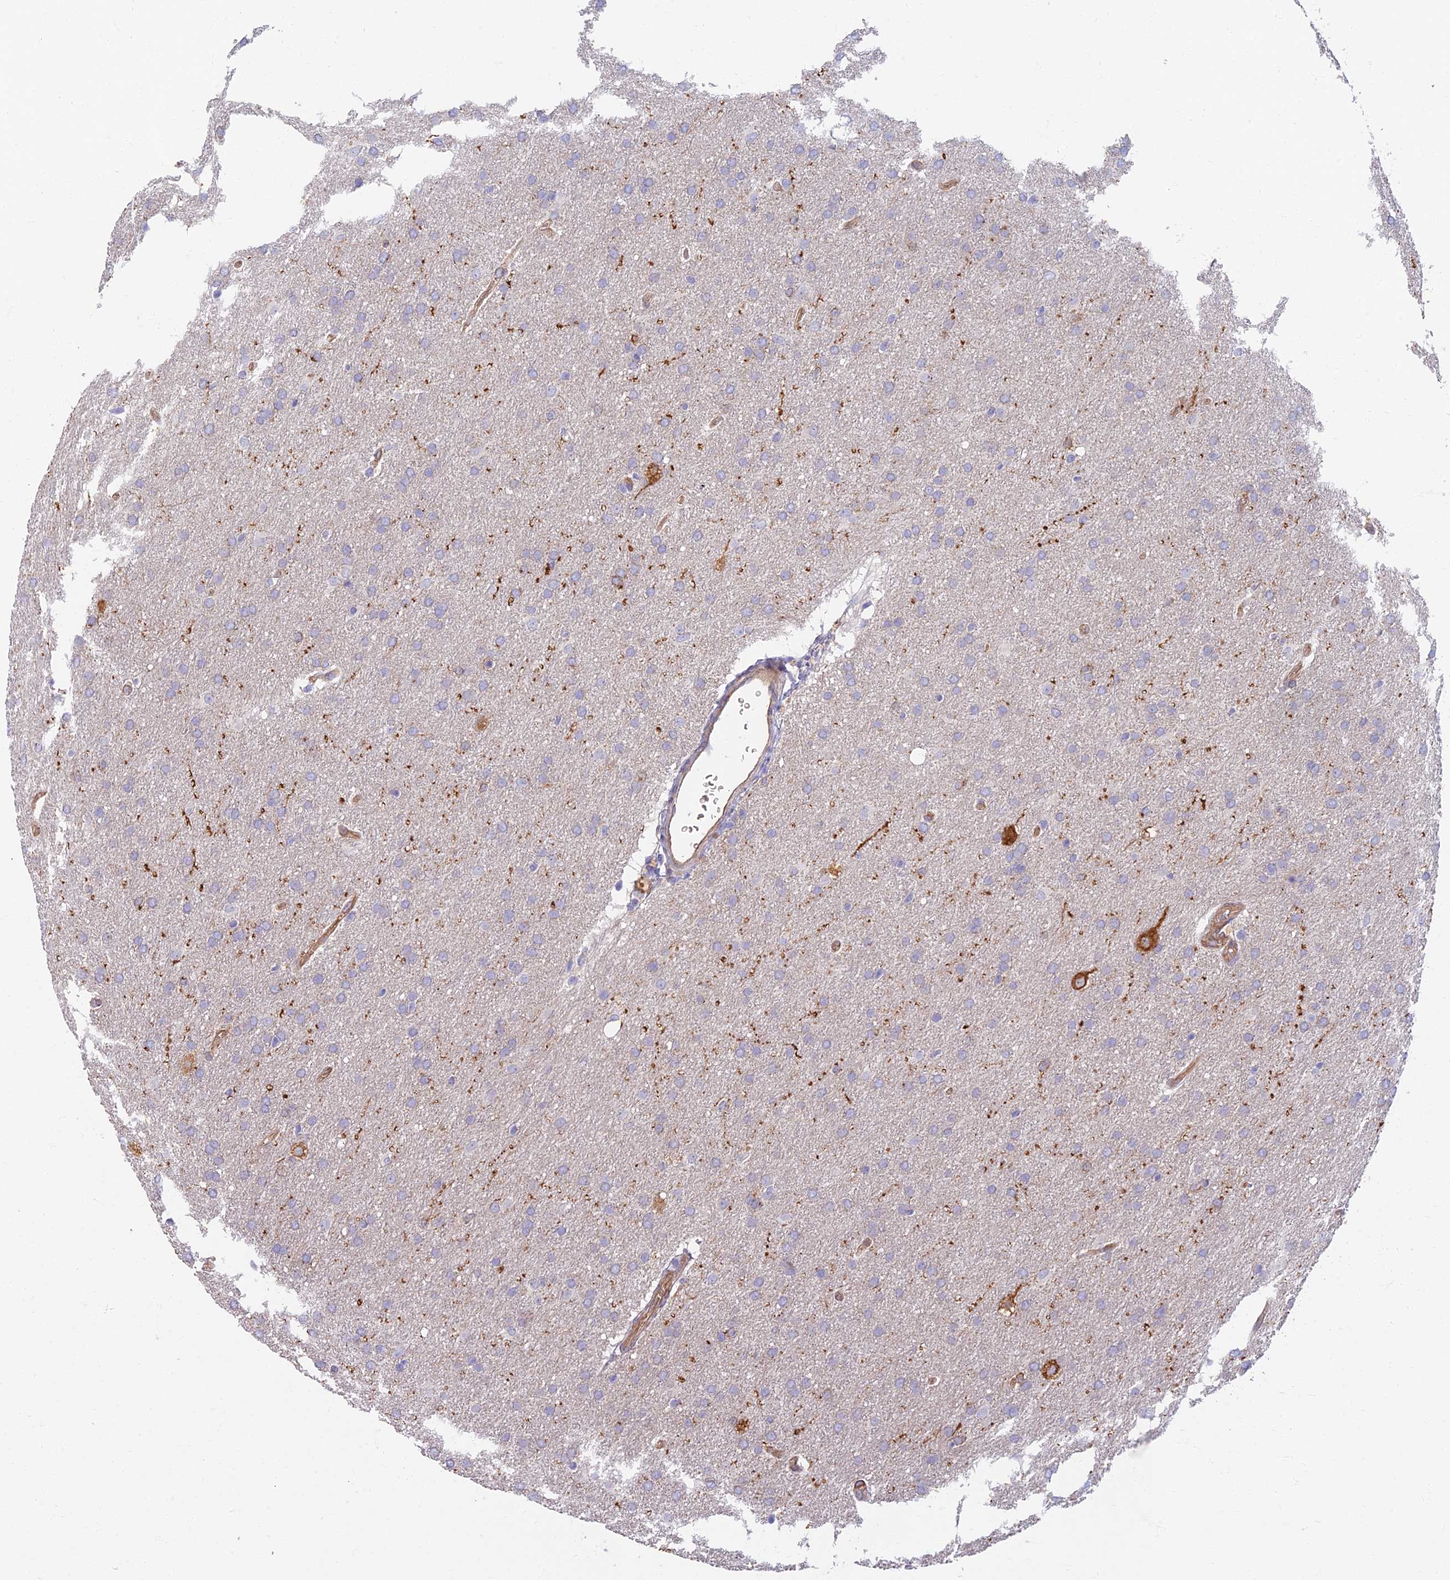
{"staining": {"intensity": "negative", "quantity": "none", "location": "none"}, "tissue": "glioma", "cell_type": "Tumor cells", "image_type": "cancer", "snomed": [{"axis": "morphology", "description": "Glioma, malignant, Low grade"}, {"axis": "topography", "description": "Brain"}], "caption": "A high-resolution micrograph shows immunohistochemistry (IHC) staining of glioma, which exhibits no significant positivity in tumor cells.", "gene": "RHBDL2", "patient": {"sex": "female", "age": 32}}